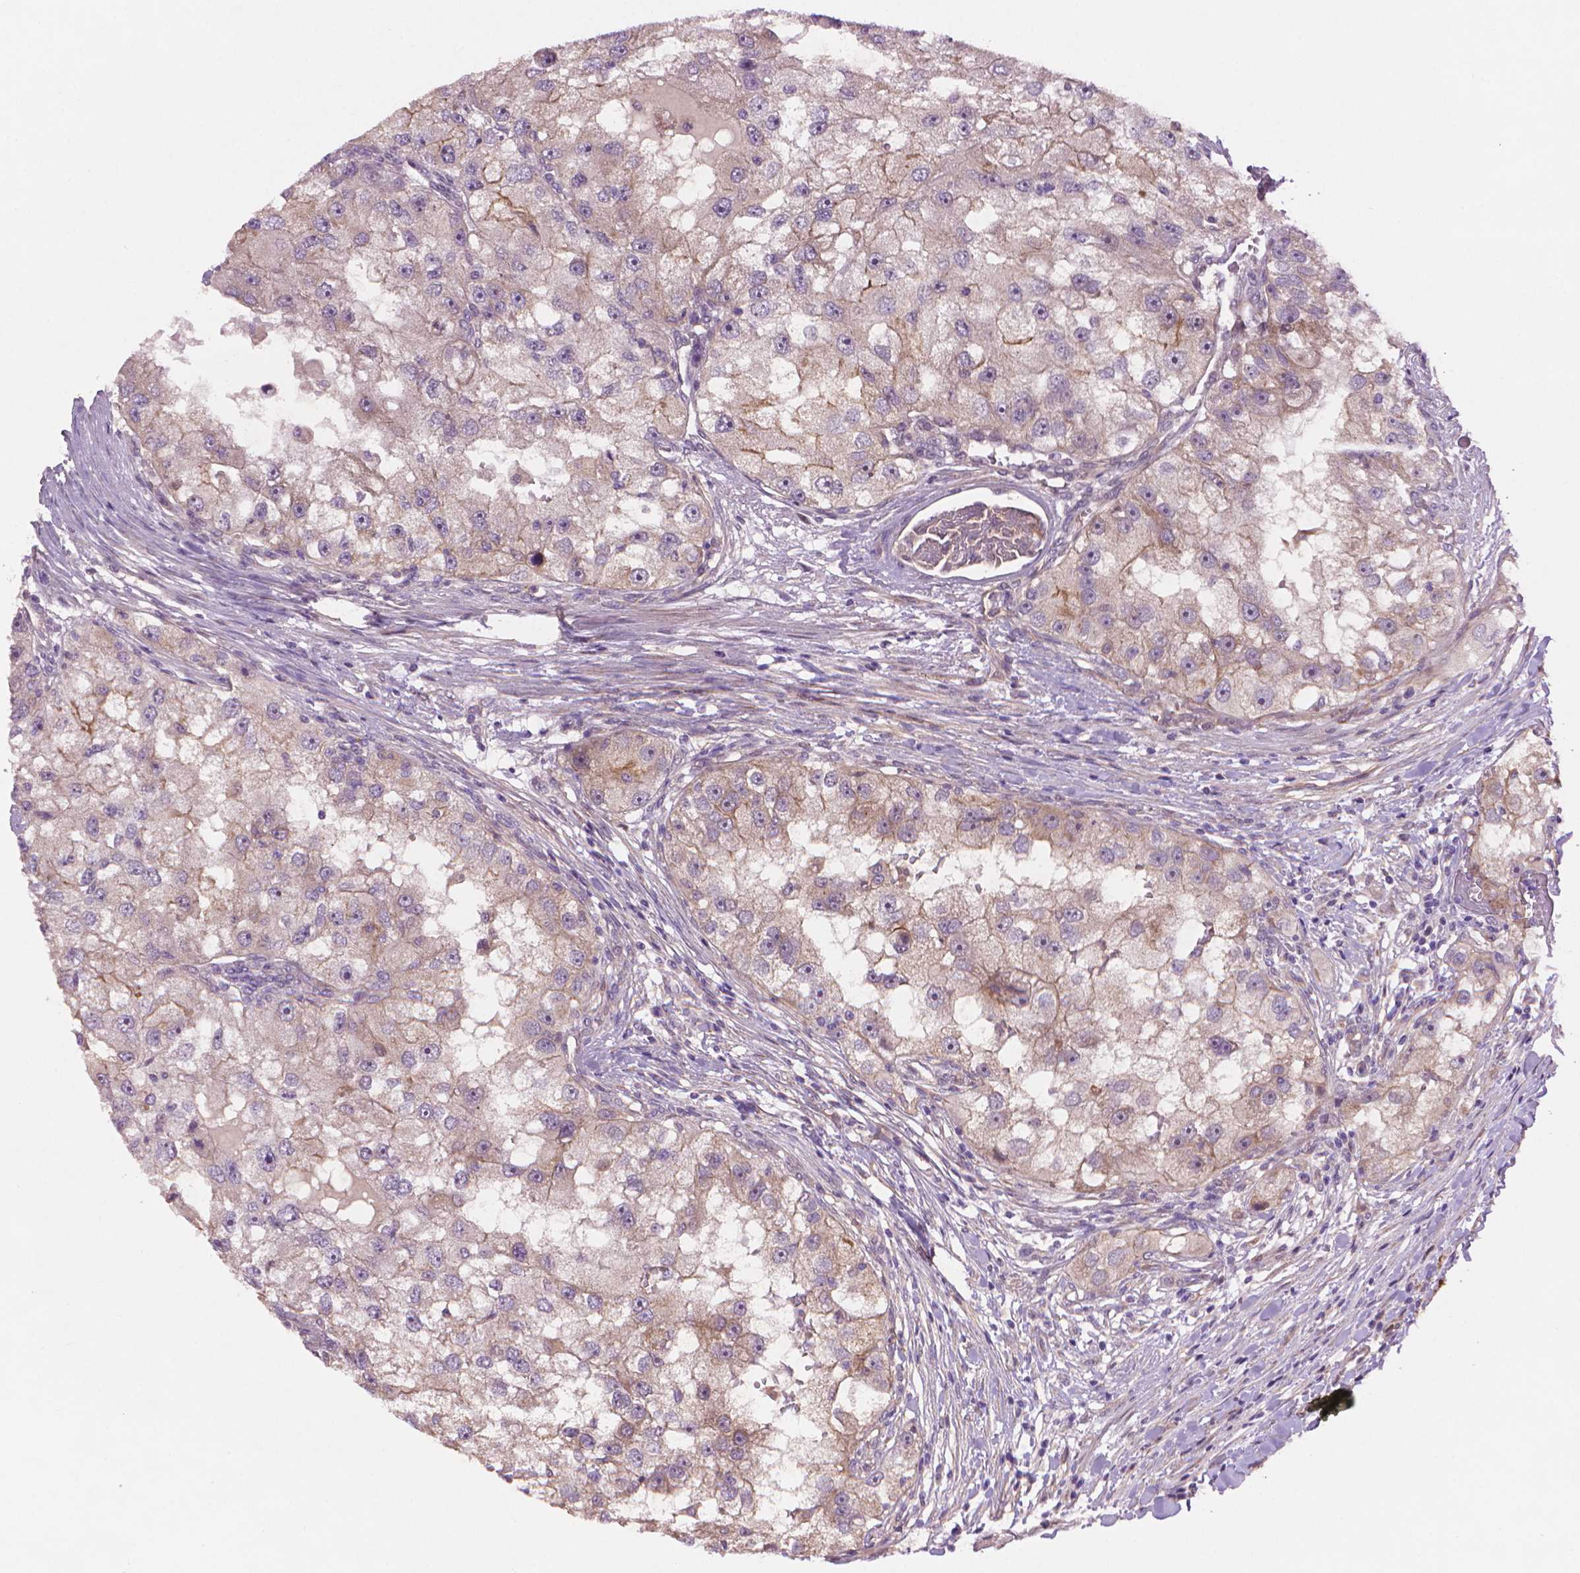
{"staining": {"intensity": "weak", "quantity": "<25%", "location": "cytoplasmic/membranous"}, "tissue": "renal cancer", "cell_type": "Tumor cells", "image_type": "cancer", "snomed": [{"axis": "morphology", "description": "Adenocarcinoma, NOS"}, {"axis": "topography", "description": "Kidney"}], "caption": "High magnification brightfield microscopy of renal cancer (adenocarcinoma) stained with DAB (3,3'-diaminobenzidine) (brown) and counterstained with hematoxylin (blue): tumor cells show no significant positivity.", "gene": "AMMECR1", "patient": {"sex": "male", "age": 63}}